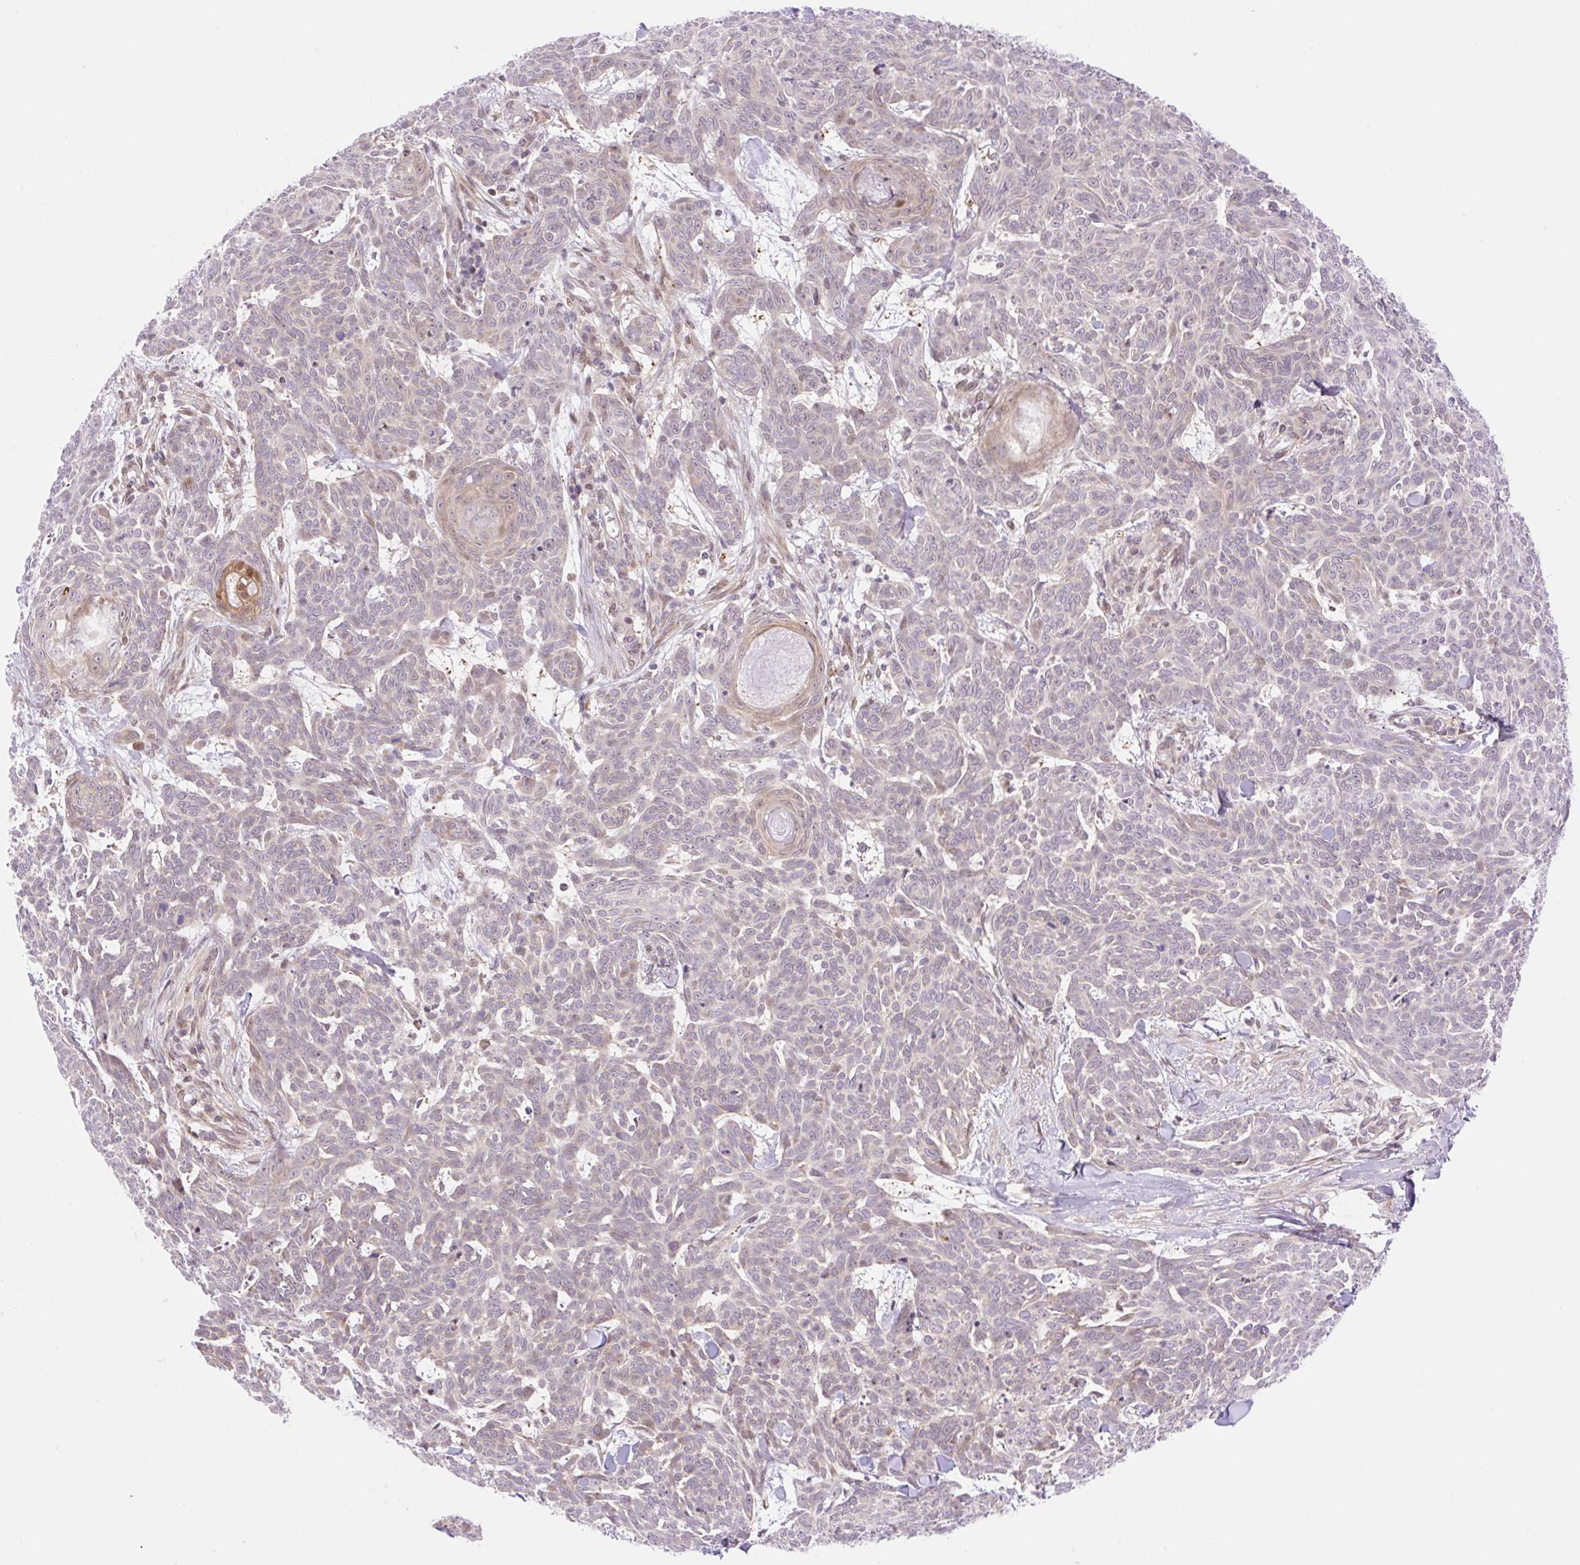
{"staining": {"intensity": "weak", "quantity": "25%-75%", "location": "cytoplasmic/membranous,nuclear"}, "tissue": "skin cancer", "cell_type": "Tumor cells", "image_type": "cancer", "snomed": [{"axis": "morphology", "description": "Basal cell carcinoma"}, {"axis": "topography", "description": "Skin"}], "caption": "There is low levels of weak cytoplasmic/membranous and nuclear positivity in tumor cells of skin cancer, as demonstrated by immunohistochemical staining (brown color).", "gene": "ZFP41", "patient": {"sex": "female", "age": 93}}